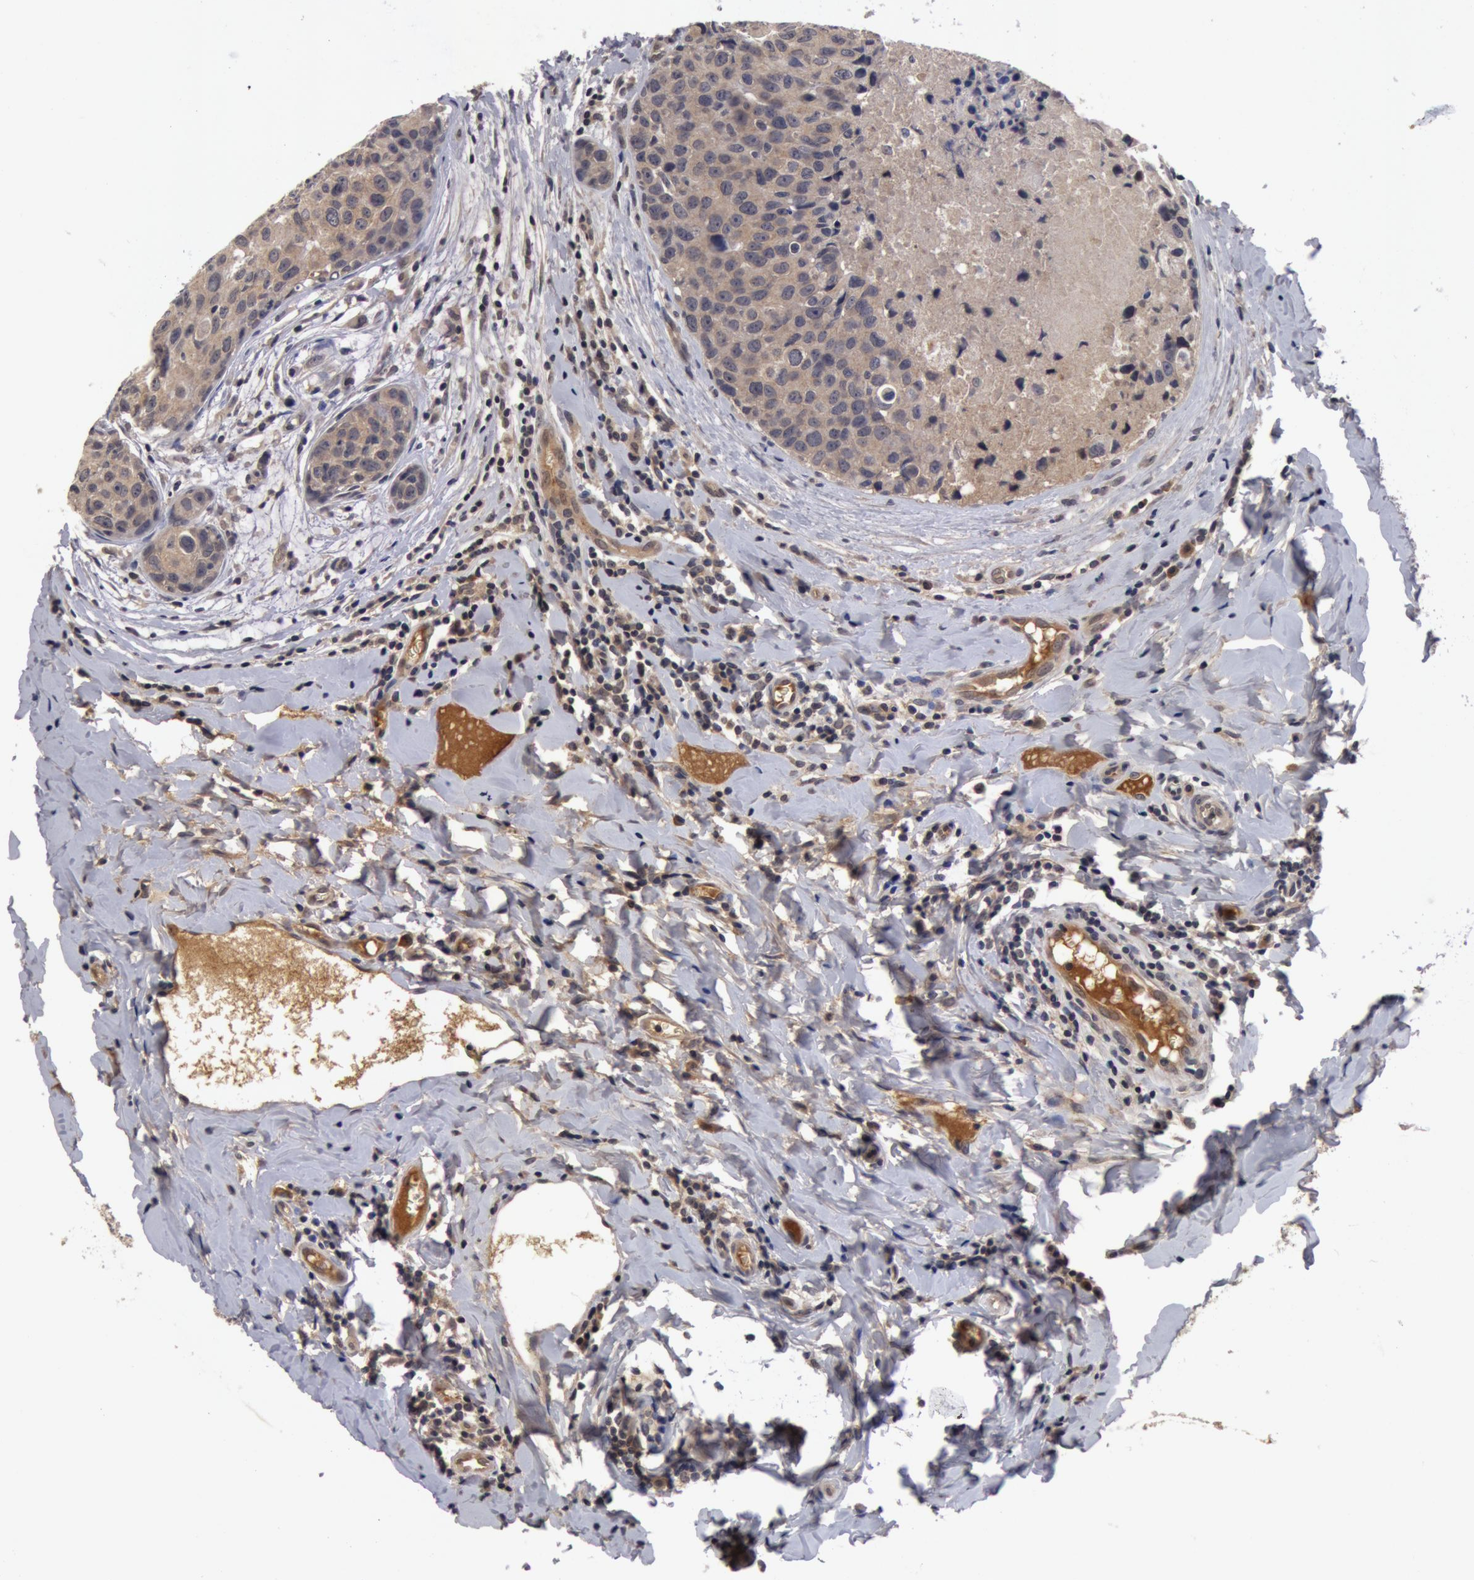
{"staining": {"intensity": "weak", "quantity": ">75%", "location": "cytoplasmic/membranous"}, "tissue": "breast cancer", "cell_type": "Tumor cells", "image_type": "cancer", "snomed": [{"axis": "morphology", "description": "Duct carcinoma"}, {"axis": "topography", "description": "Breast"}], "caption": "Human breast cancer (infiltrating ductal carcinoma) stained with a protein marker reveals weak staining in tumor cells.", "gene": "BCHE", "patient": {"sex": "female", "age": 24}}